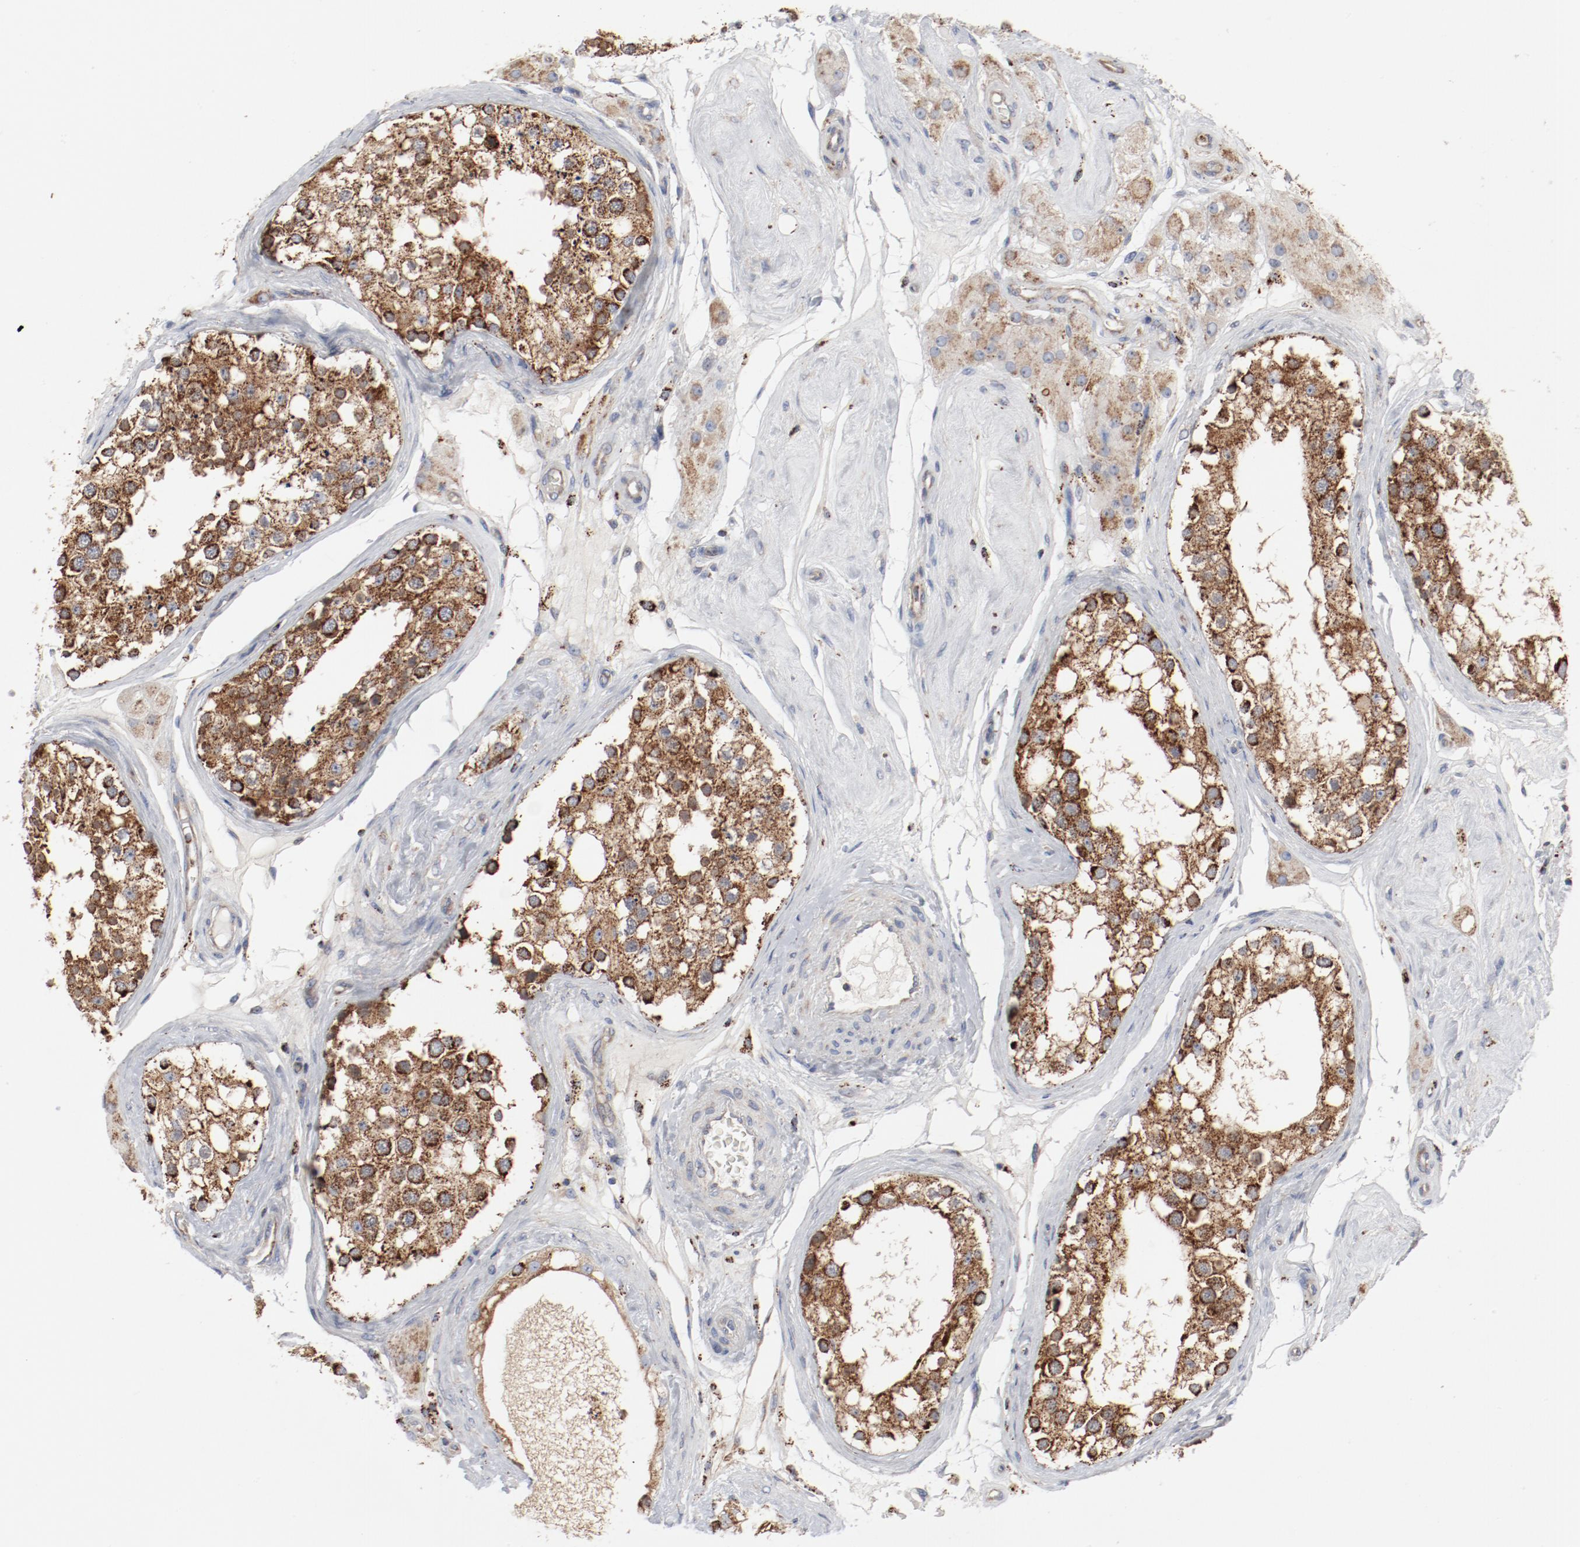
{"staining": {"intensity": "strong", "quantity": ">75%", "location": "cytoplasmic/membranous"}, "tissue": "testis", "cell_type": "Cells in seminiferous ducts", "image_type": "normal", "snomed": [{"axis": "morphology", "description": "Normal tissue, NOS"}, {"axis": "topography", "description": "Testis"}], "caption": "Protein staining exhibits strong cytoplasmic/membranous expression in about >75% of cells in seminiferous ducts in unremarkable testis.", "gene": "SETD3", "patient": {"sex": "male", "age": 68}}